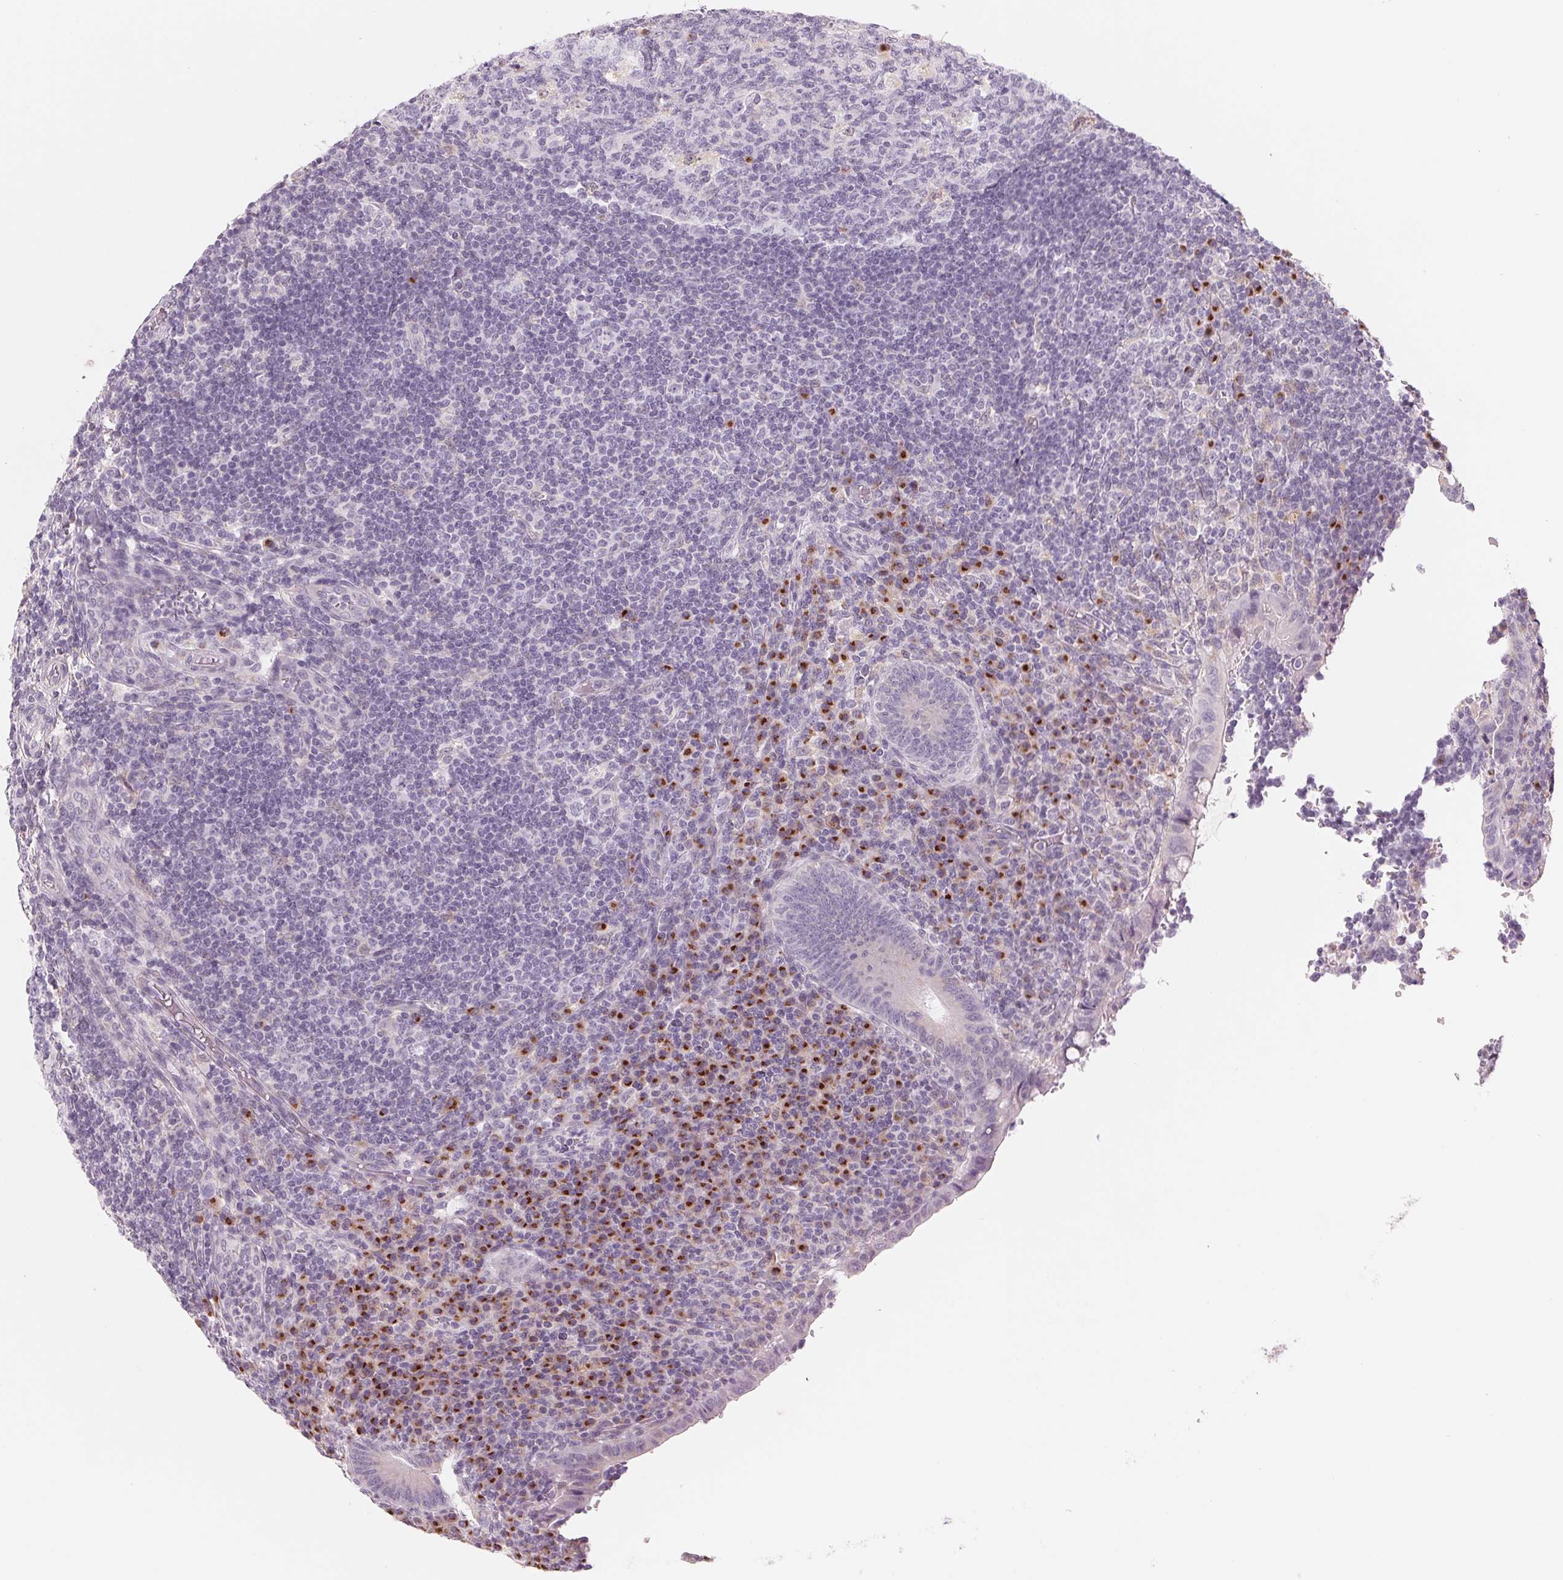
{"staining": {"intensity": "negative", "quantity": "none", "location": "none"}, "tissue": "appendix", "cell_type": "Glandular cells", "image_type": "normal", "snomed": [{"axis": "morphology", "description": "Normal tissue, NOS"}, {"axis": "topography", "description": "Appendix"}], "caption": "DAB (3,3'-diaminobenzidine) immunohistochemical staining of unremarkable human appendix exhibits no significant expression in glandular cells.", "gene": "IL9R", "patient": {"sex": "male", "age": 18}}